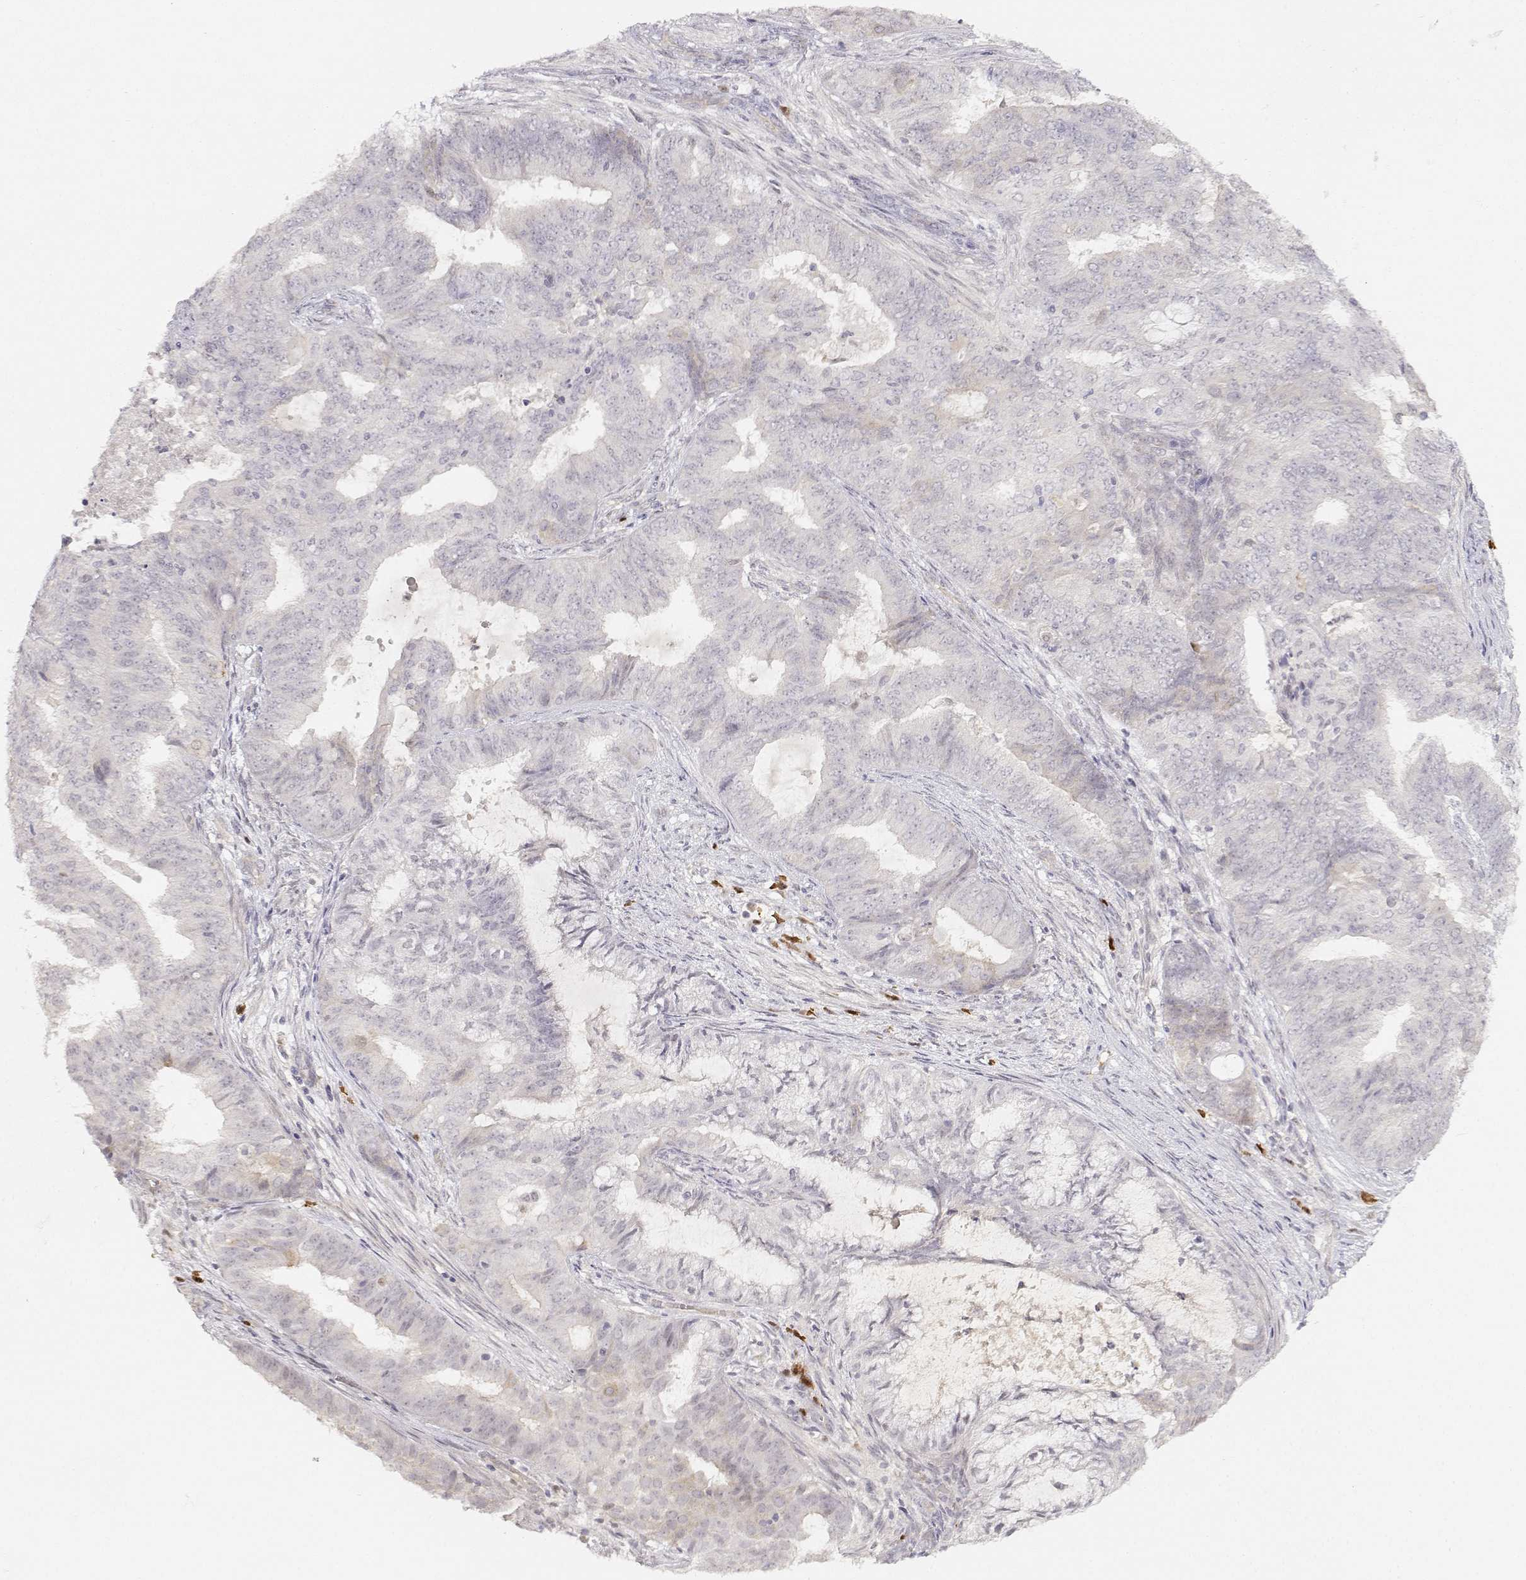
{"staining": {"intensity": "negative", "quantity": "none", "location": "none"}, "tissue": "endometrial cancer", "cell_type": "Tumor cells", "image_type": "cancer", "snomed": [{"axis": "morphology", "description": "Adenocarcinoma, NOS"}, {"axis": "topography", "description": "Endometrium"}], "caption": "High magnification brightfield microscopy of adenocarcinoma (endometrial) stained with DAB (brown) and counterstained with hematoxylin (blue): tumor cells show no significant expression. Brightfield microscopy of immunohistochemistry (IHC) stained with DAB (3,3'-diaminobenzidine) (brown) and hematoxylin (blue), captured at high magnification.", "gene": "EAF2", "patient": {"sex": "female", "age": 62}}